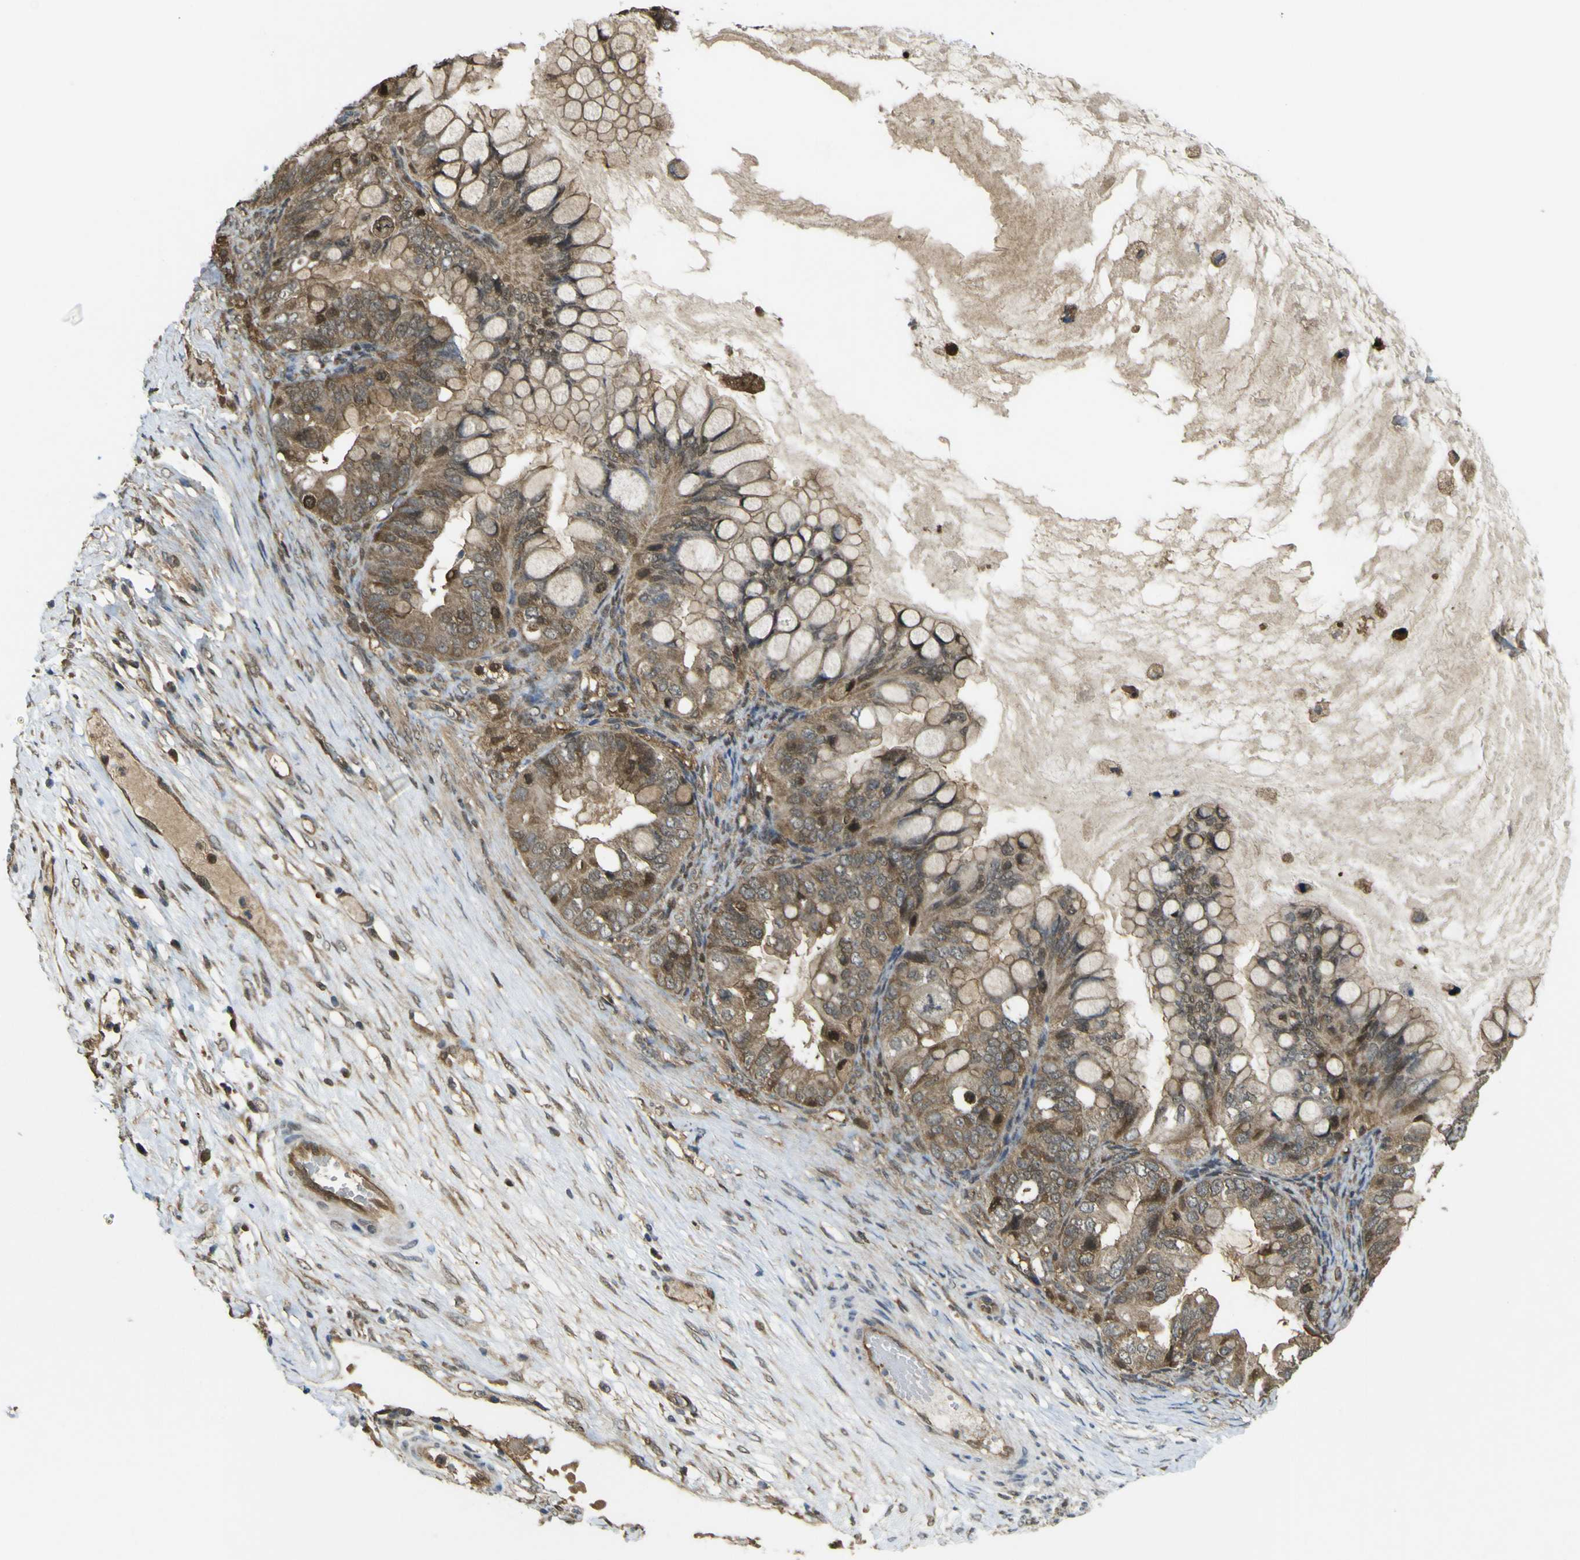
{"staining": {"intensity": "moderate", "quantity": ">75%", "location": "cytoplasmic/membranous"}, "tissue": "ovarian cancer", "cell_type": "Tumor cells", "image_type": "cancer", "snomed": [{"axis": "morphology", "description": "Cystadenocarcinoma, mucinous, NOS"}, {"axis": "topography", "description": "Ovary"}], "caption": "Human ovarian cancer (mucinous cystadenocarcinoma) stained with a brown dye displays moderate cytoplasmic/membranous positive staining in about >75% of tumor cells.", "gene": "YWHAG", "patient": {"sex": "female", "age": 80}}